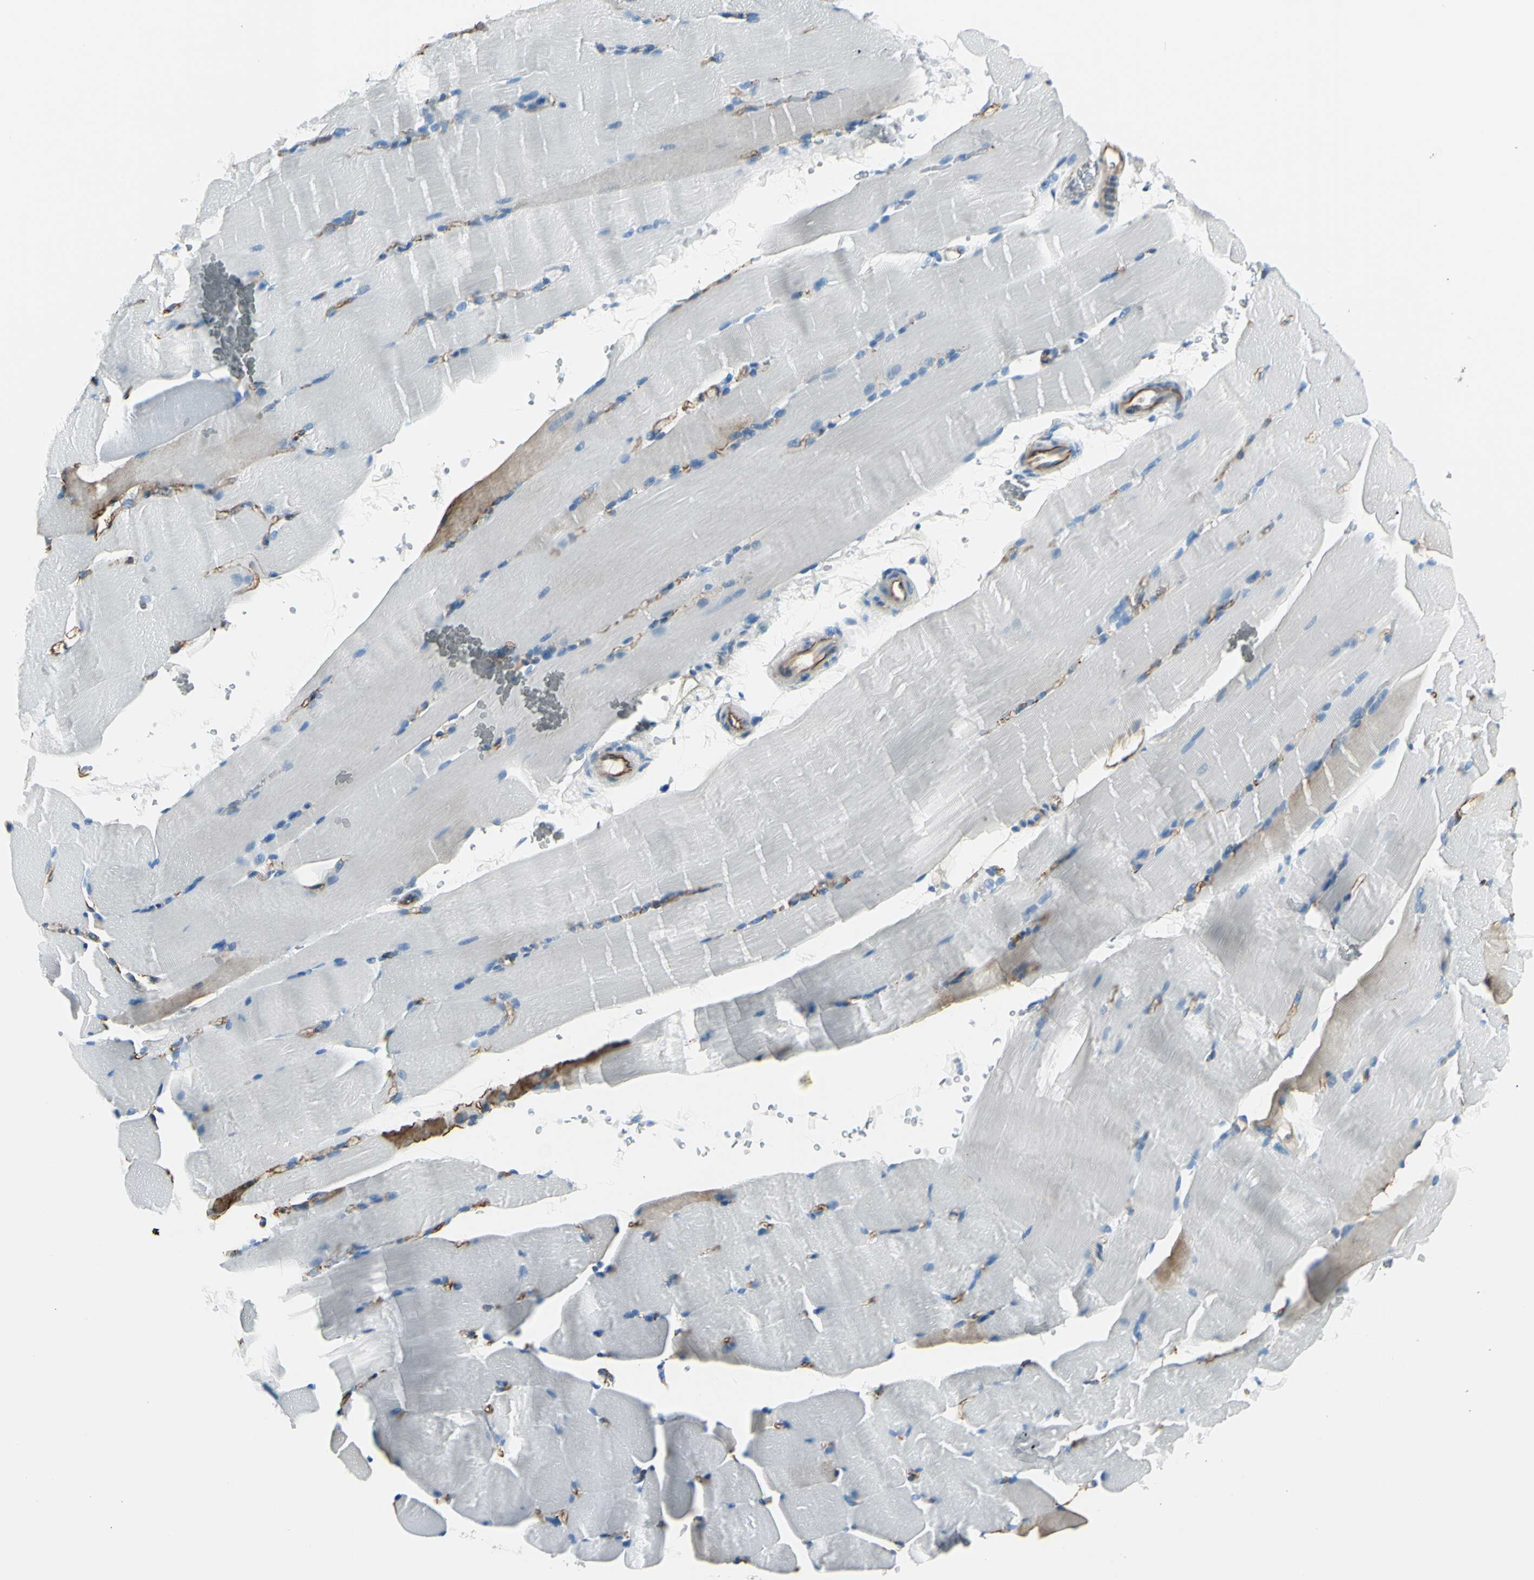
{"staining": {"intensity": "moderate", "quantity": "<25%", "location": "cytoplasmic/membranous"}, "tissue": "skeletal muscle", "cell_type": "Myocytes", "image_type": "normal", "snomed": [{"axis": "morphology", "description": "Normal tissue, NOS"}, {"axis": "topography", "description": "Skeletal muscle"}, {"axis": "topography", "description": "Parathyroid gland"}], "caption": "About <25% of myocytes in unremarkable human skeletal muscle reveal moderate cytoplasmic/membranous protein positivity as visualized by brown immunohistochemical staining.", "gene": "PTH2R", "patient": {"sex": "female", "age": 37}}